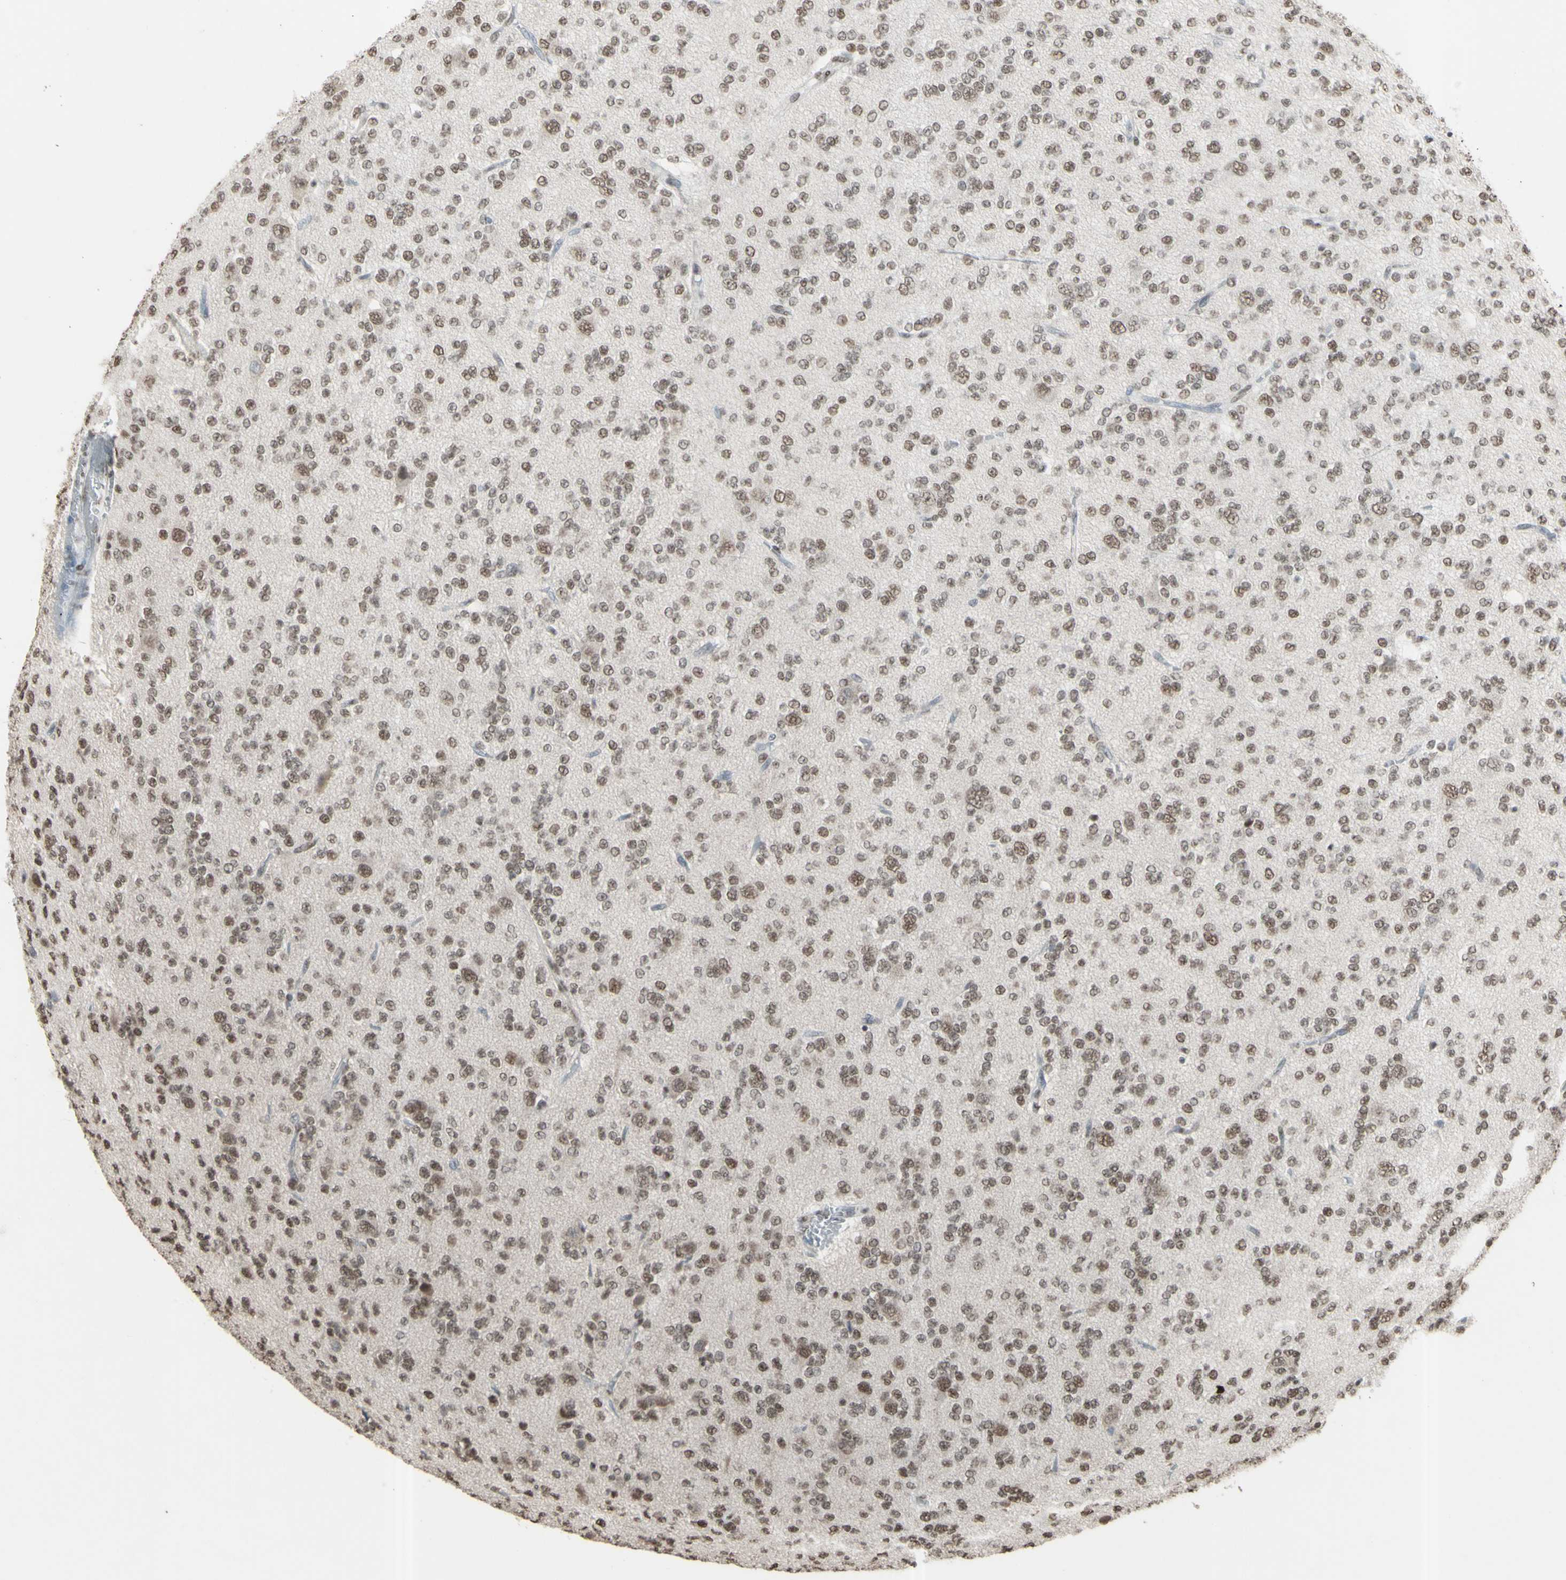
{"staining": {"intensity": "moderate", "quantity": ">75%", "location": "nuclear"}, "tissue": "glioma", "cell_type": "Tumor cells", "image_type": "cancer", "snomed": [{"axis": "morphology", "description": "Glioma, malignant, Low grade"}, {"axis": "topography", "description": "Brain"}], "caption": "Human malignant glioma (low-grade) stained for a protein (brown) displays moderate nuclear positive staining in about >75% of tumor cells.", "gene": "TRIM28", "patient": {"sex": "male", "age": 38}}